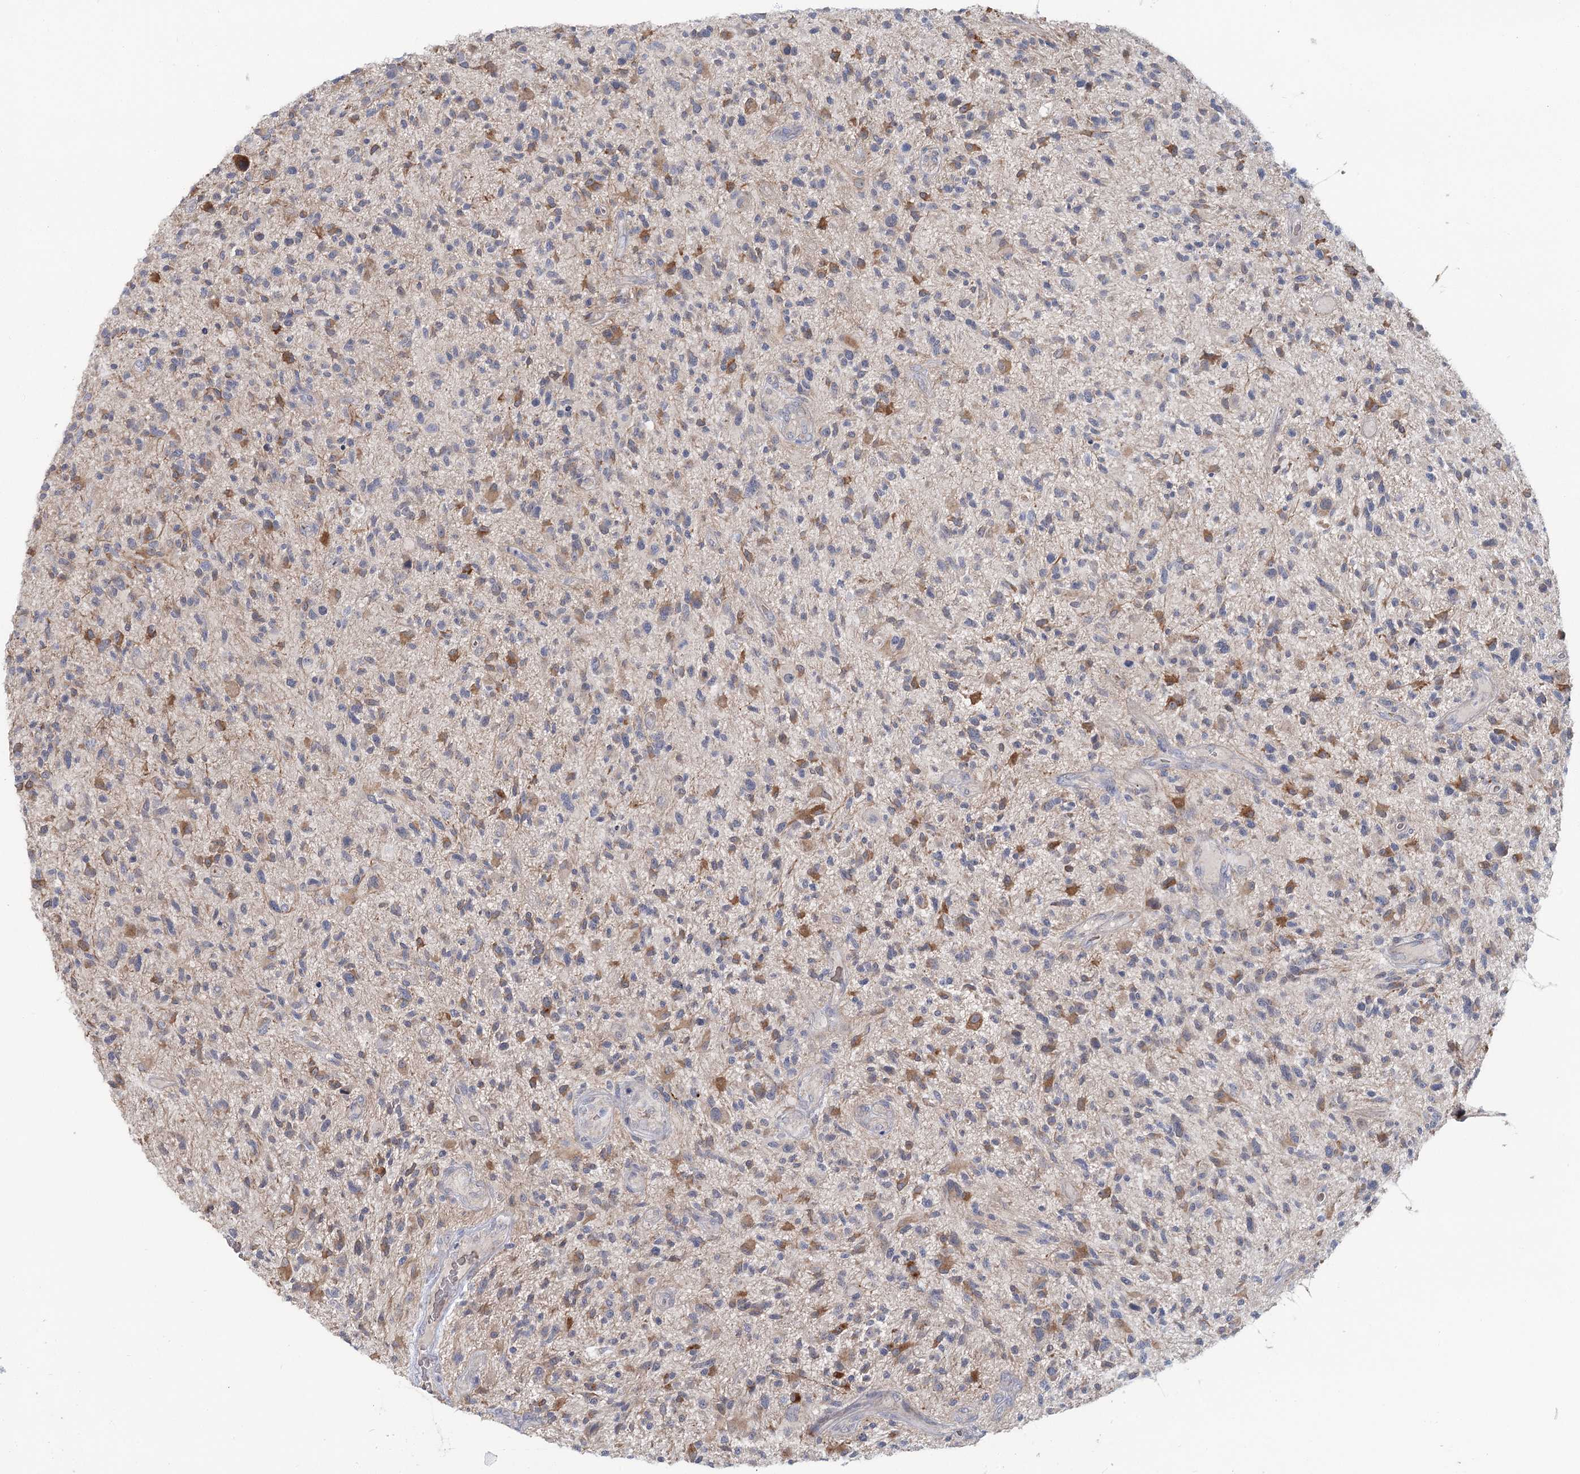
{"staining": {"intensity": "moderate", "quantity": "<25%", "location": "cytoplasmic/membranous"}, "tissue": "glioma", "cell_type": "Tumor cells", "image_type": "cancer", "snomed": [{"axis": "morphology", "description": "Glioma, malignant, High grade"}, {"axis": "topography", "description": "Brain"}], "caption": "This image displays immunohistochemistry (IHC) staining of human malignant glioma (high-grade), with low moderate cytoplasmic/membranous expression in about <25% of tumor cells.", "gene": "CIB4", "patient": {"sex": "male", "age": 47}}